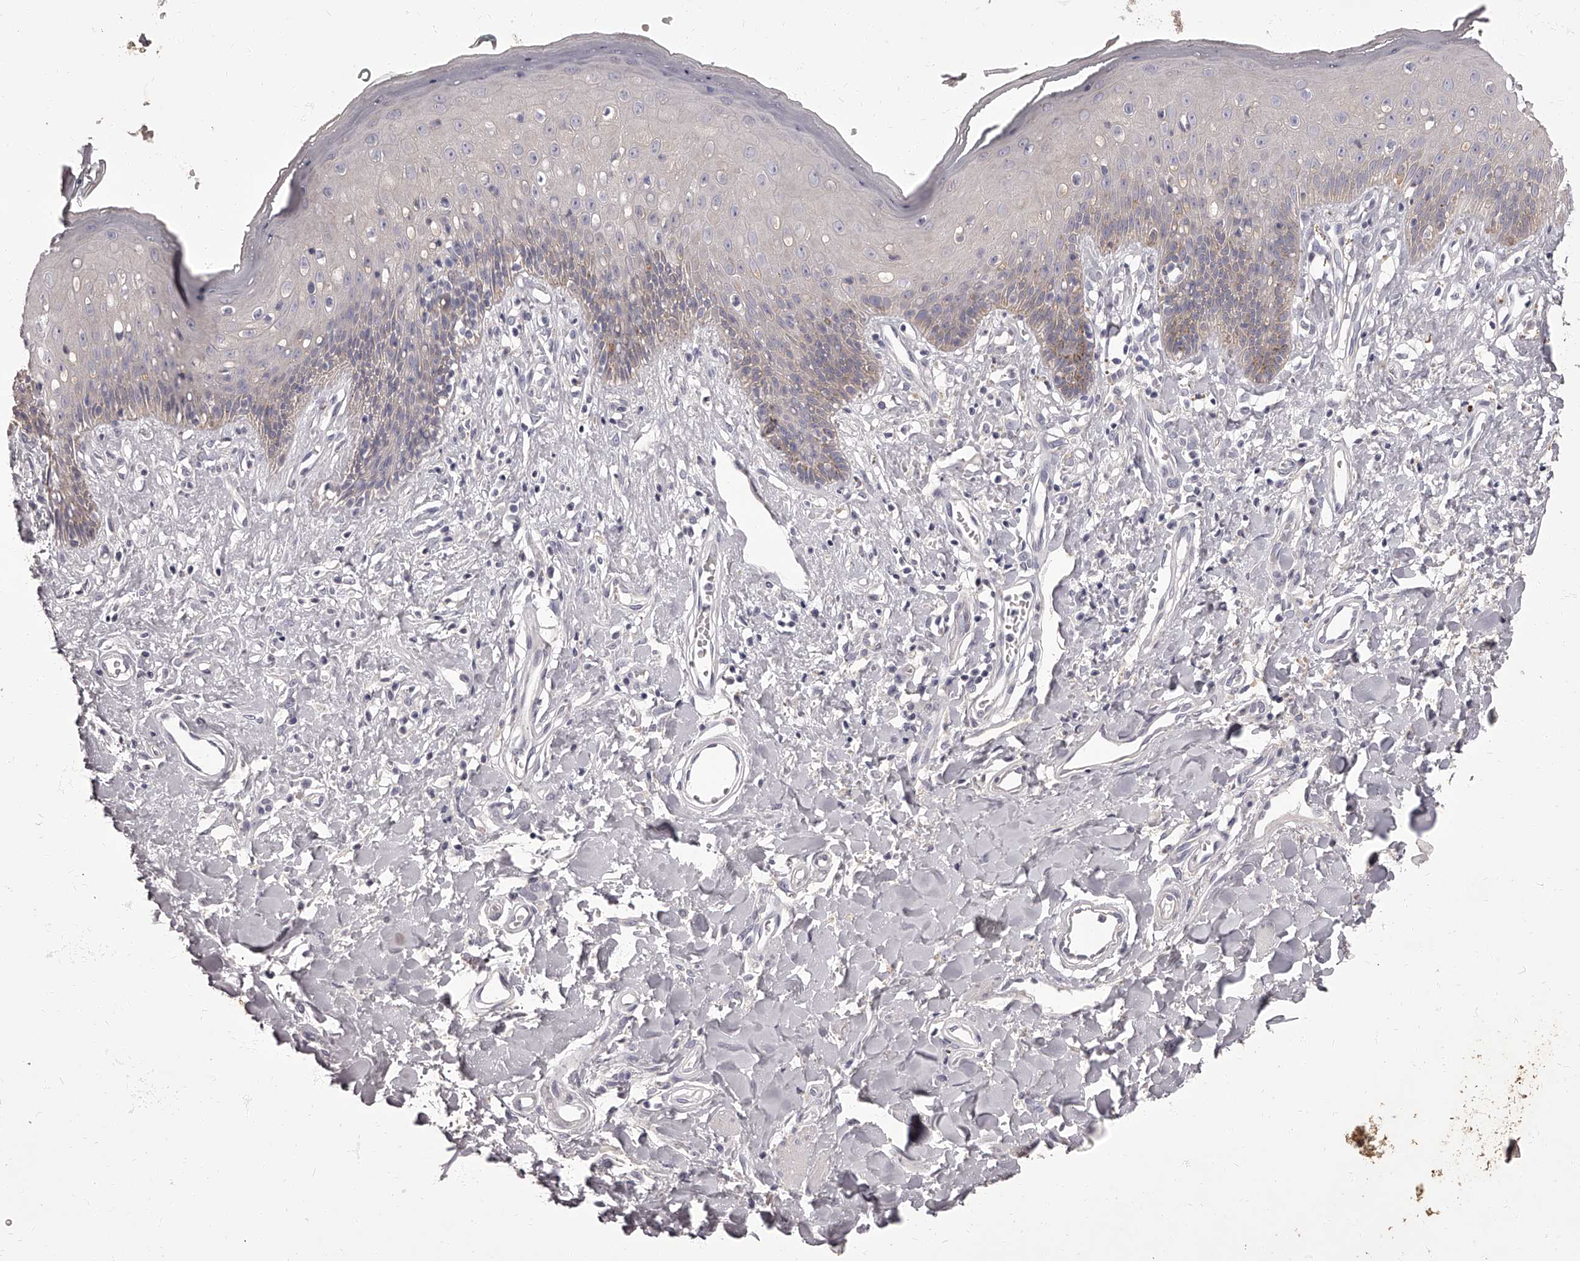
{"staining": {"intensity": "negative", "quantity": "none", "location": "none"}, "tissue": "skin", "cell_type": "Epidermal cells", "image_type": "normal", "snomed": [{"axis": "morphology", "description": "Normal tissue, NOS"}, {"axis": "morphology", "description": "Squamous cell carcinoma, NOS"}, {"axis": "topography", "description": "Vulva"}], "caption": "Immunohistochemistry histopathology image of benign skin: human skin stained with DAB reveals no significant protein expression in epidermal cells.", "gene": "APEH", "patient": {"sex": "female", "age": 85}}